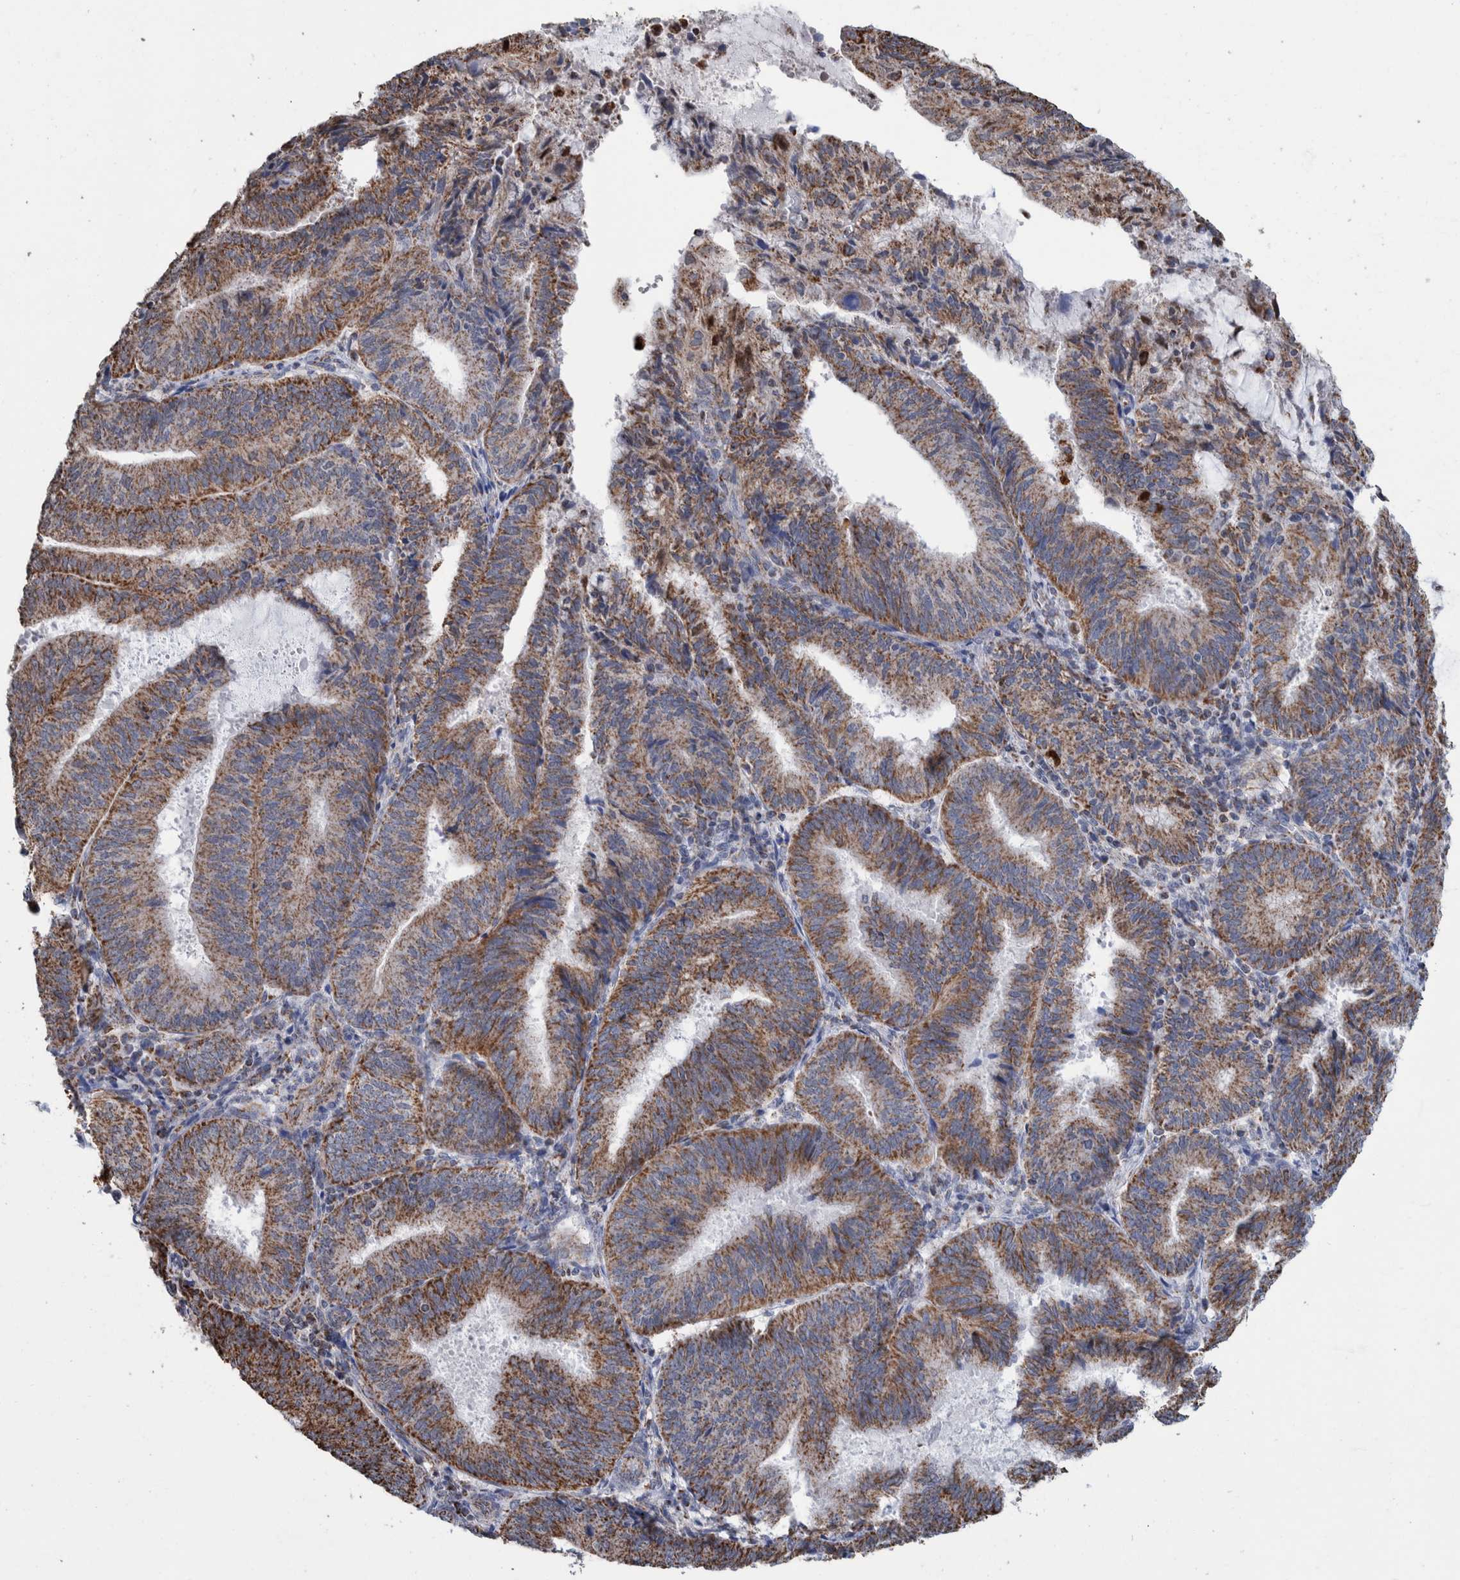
{"staining": {"intensity": "moderate", "quantity": ">75%", "location": "cytoplasmic/membranous"}, "tissue": "endometrial cancer", "cell_type": "Tumor cells", "image_type": "cancer", "snomed": [{"axis": "morphology", "description": "Adenocarcinoma, NOS"}, {"axis": "topography", "description": "Endometrium"}], "caption": "Protein staining of endometrial cancer (adenocarcinoma) tissue shows moderate cytoplasmic/membranous positivity in about >75% of tumor cells. (DAB IHC with brightfield microscopy, high magnification).", "gene": "DECR1", "patient": {"sex": "female", "age": 81}}